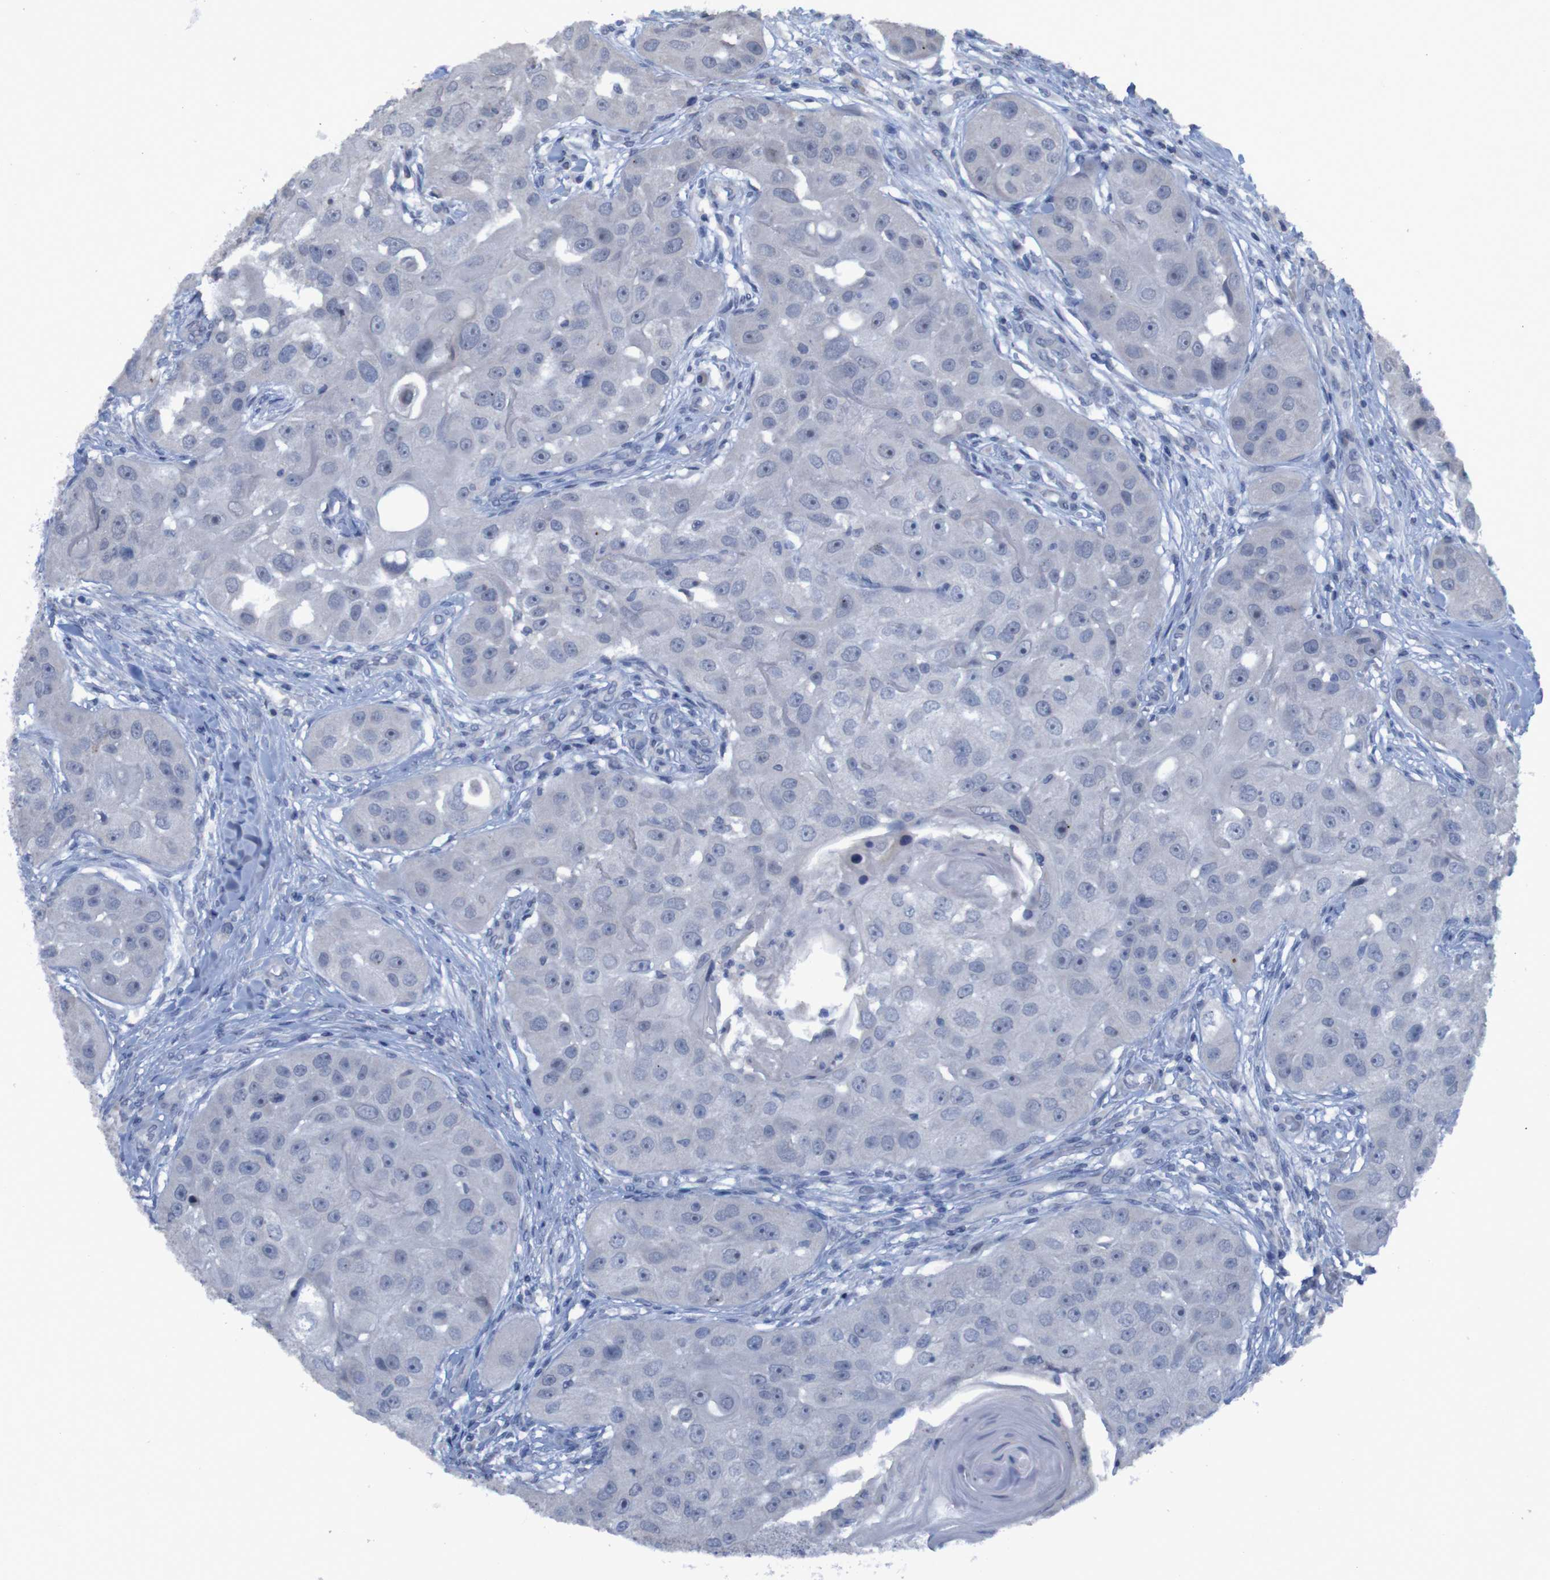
{"staining": {"intensity": "negative", "quantity": "none", "location": "none"}, "tissue": "head and neck cancer", "cell_type": "Tumor cells", "image_type": "cancer", "snomed": [{"axis": "morphology", "description": "Normal tissue, NOS"}, {"axis": "morphology", "description": "Squamous cell carcinoma, NOS"}, {"axis": "topography", "description": "Skeletal muscle"}, {"axis": "topography", "description": "Head-Neck"}], "caption": "DAB immunohistochemical staining of head and neck cancer (squamous cell carcinoma) demonstrates no significant staining in tumor cells.", "gene": "CLDN18", "patient": {"sex": "male", "age": 51}}